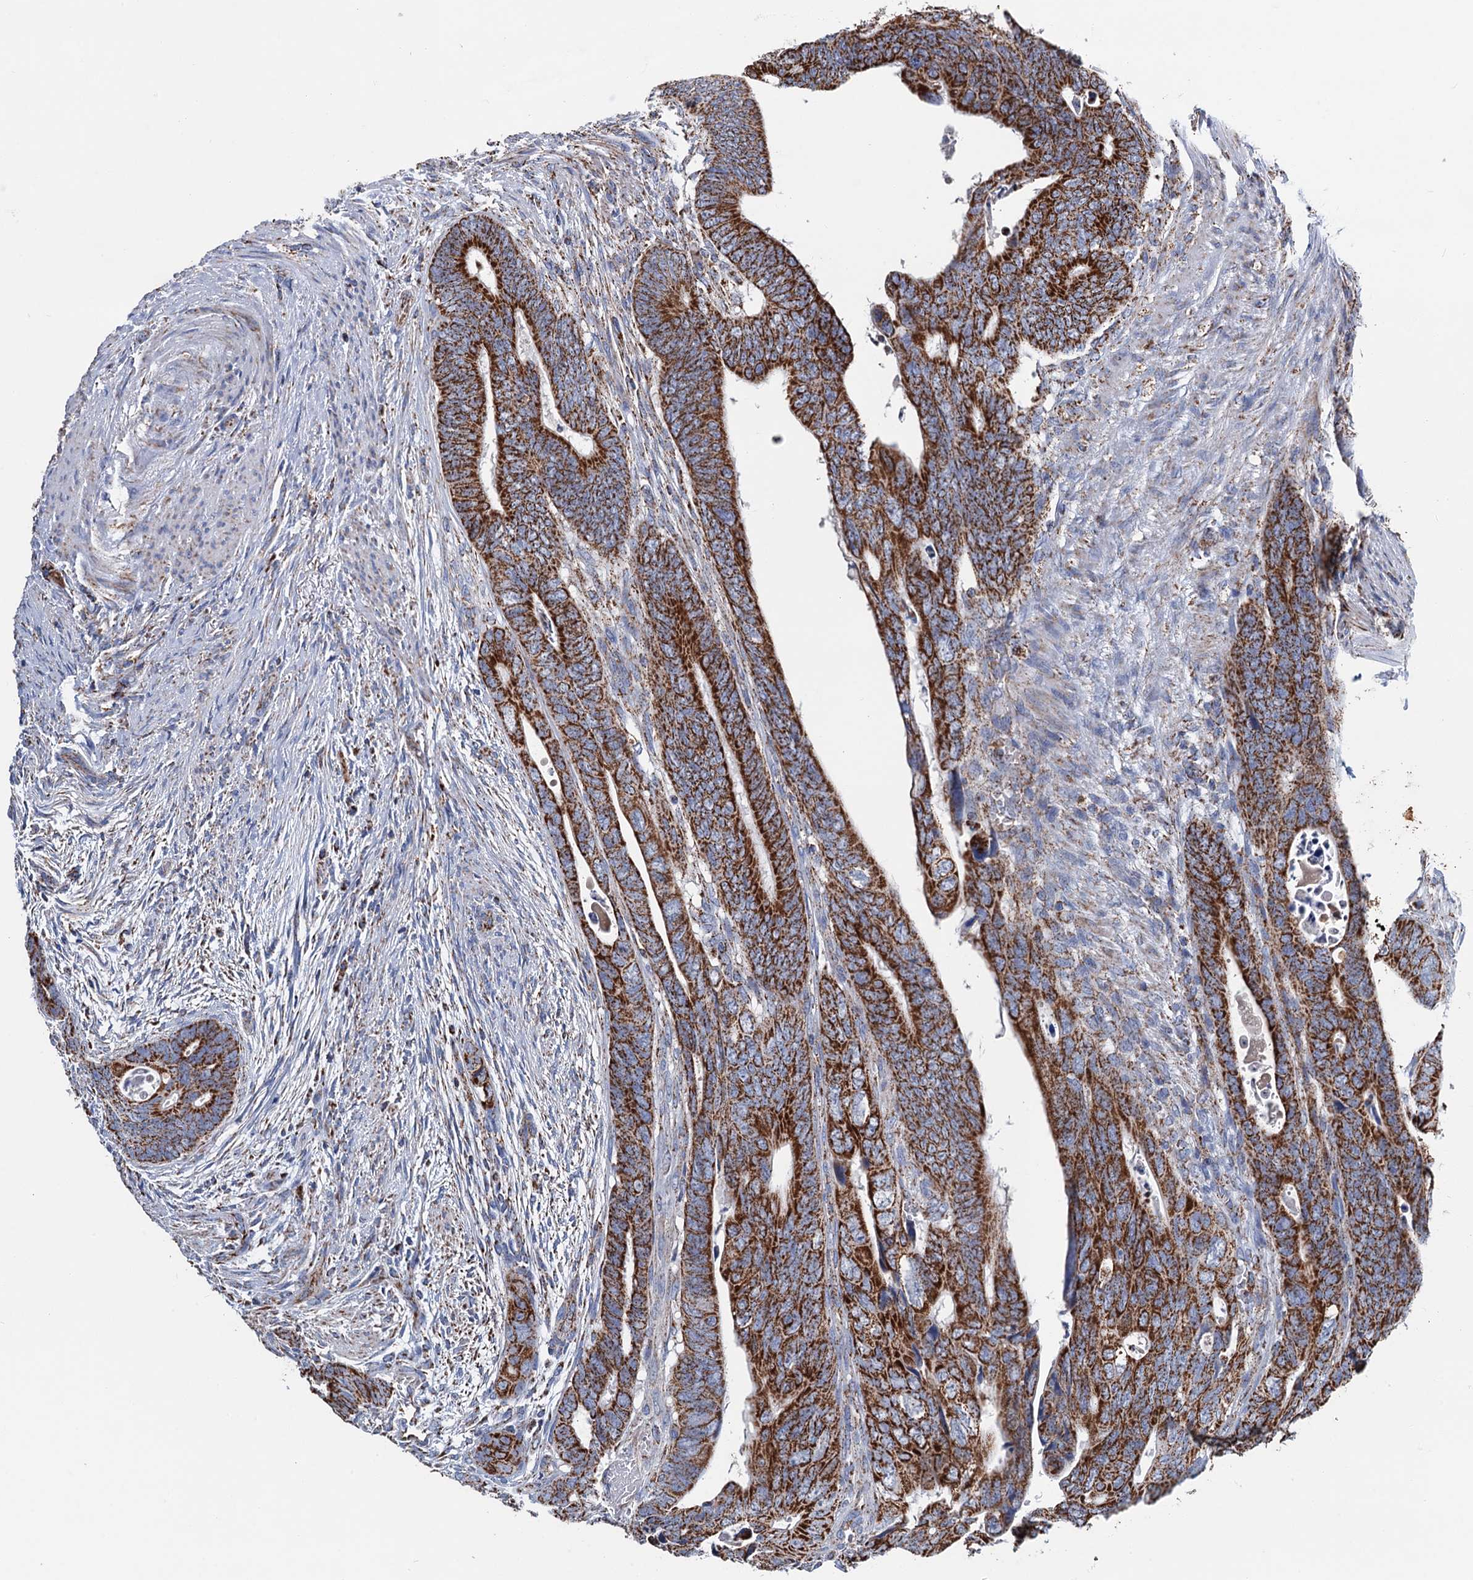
{"staining": {"intensity": "strong", "quantity": ">75%", "location": "cytoplasmic/membranous"}, "tissue": "colorectal cancer", "cell_type": "Tumor cells", "image_type": "cancer", "snomed": [{"axis": "morphology", "description": "Adenocarcinoma, NOS"}, {"axis": "topography", "description": "Rectum"}], "caption": "Protein expression analysis of human colorectal cancer (adenocarcinoma) reveals strong cytoplasmic/membranous expression in about >75% of tumor cells.", "gene": "IVD", "patient": {"sex": "female", "age": 78}}